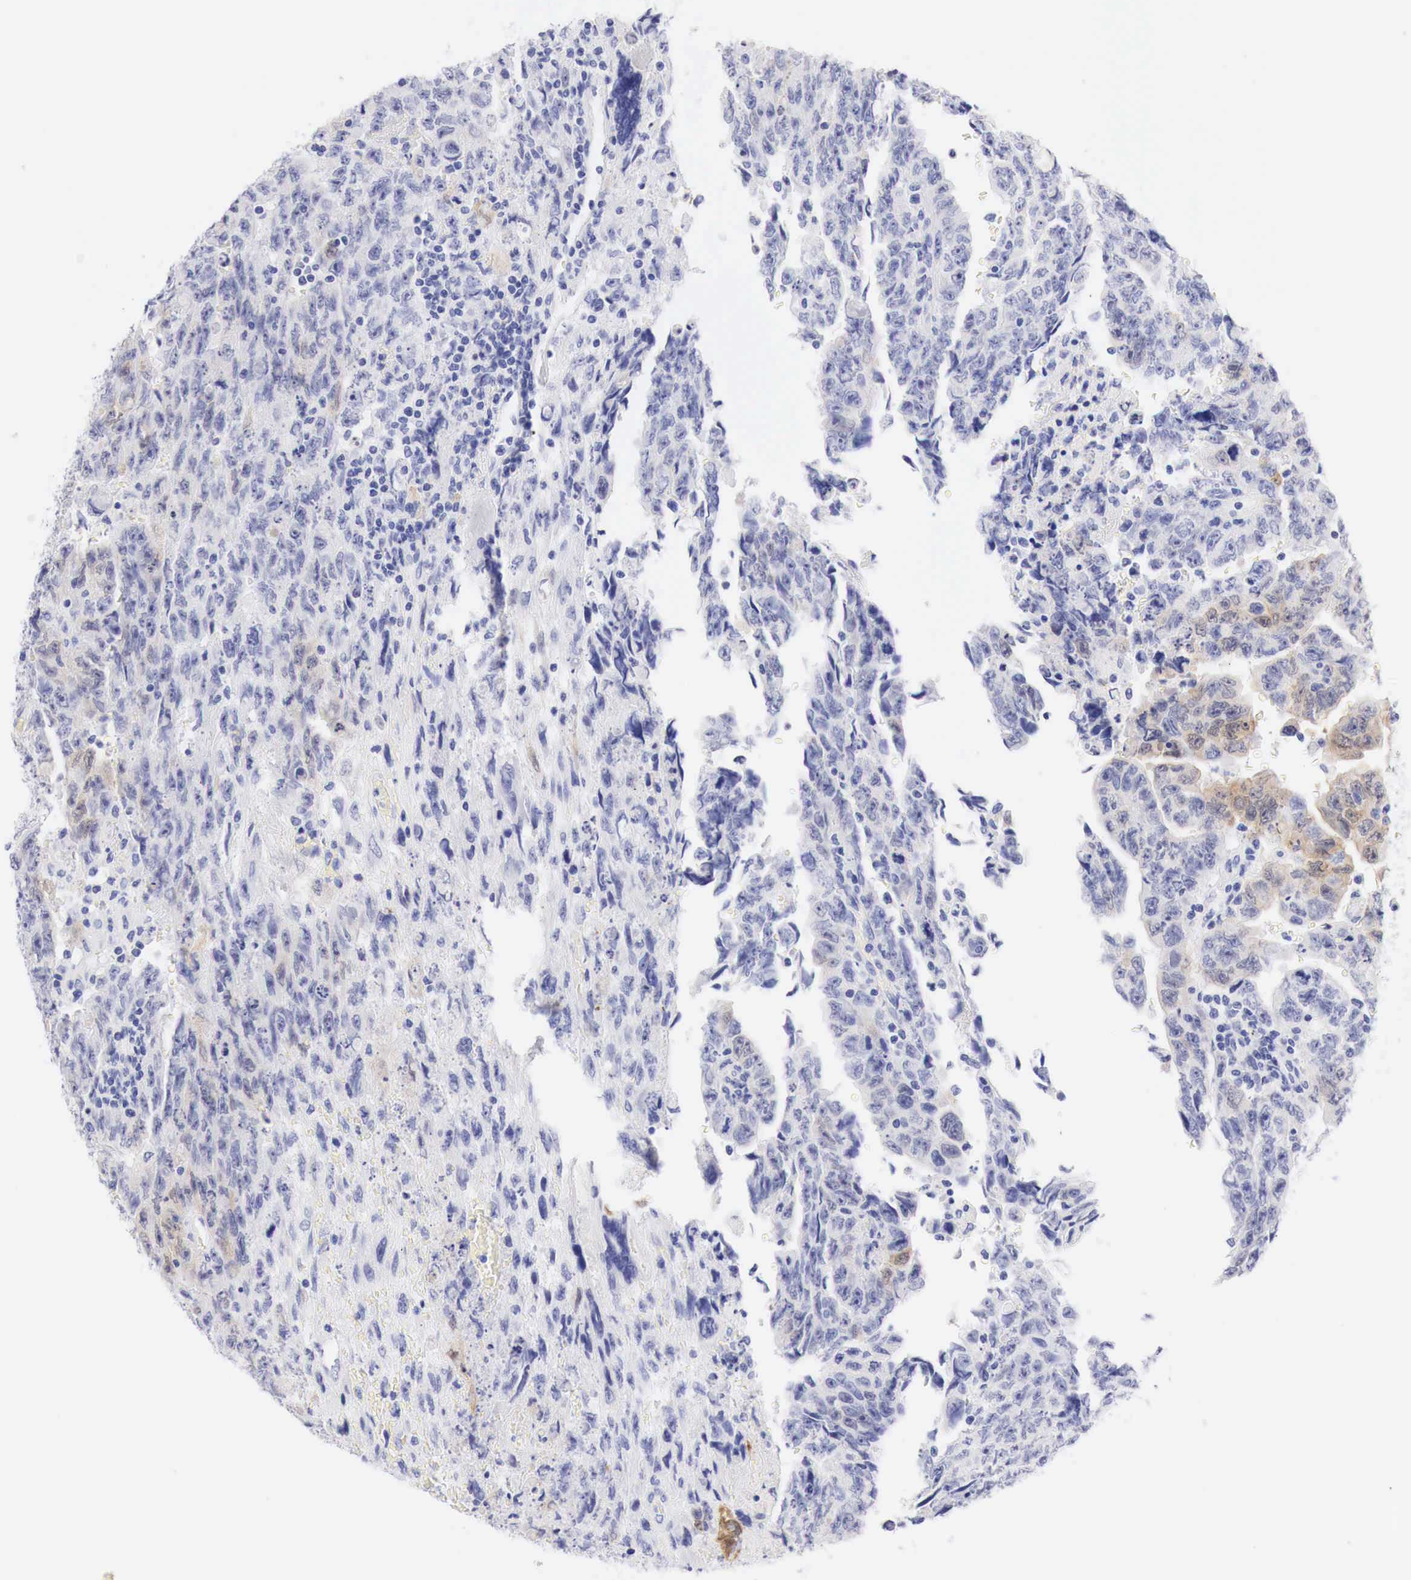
{"staining": {"intensity": "moderate", "quantity": "<25%", "location": "cytoplasmic/membranous"}, "tissue": "testis cancer", "cell_type": "Tumor cells", "image_type": "cancer", "snomed": [{"axis": "morphology", "description": "Carcinoma, Embryonal, NOS"}, {"axis": "topography", "description": "Testis"}], "caption": "Testis cancer (embryonal carcinoma) stained with immunohistochemistry (IHC) exhibits moderate cytoplasmic/membranous expression in approximately <25% of tumor cells.", "gene": "CDKN2A", "patient": {"sex": "male", "age": 28}}